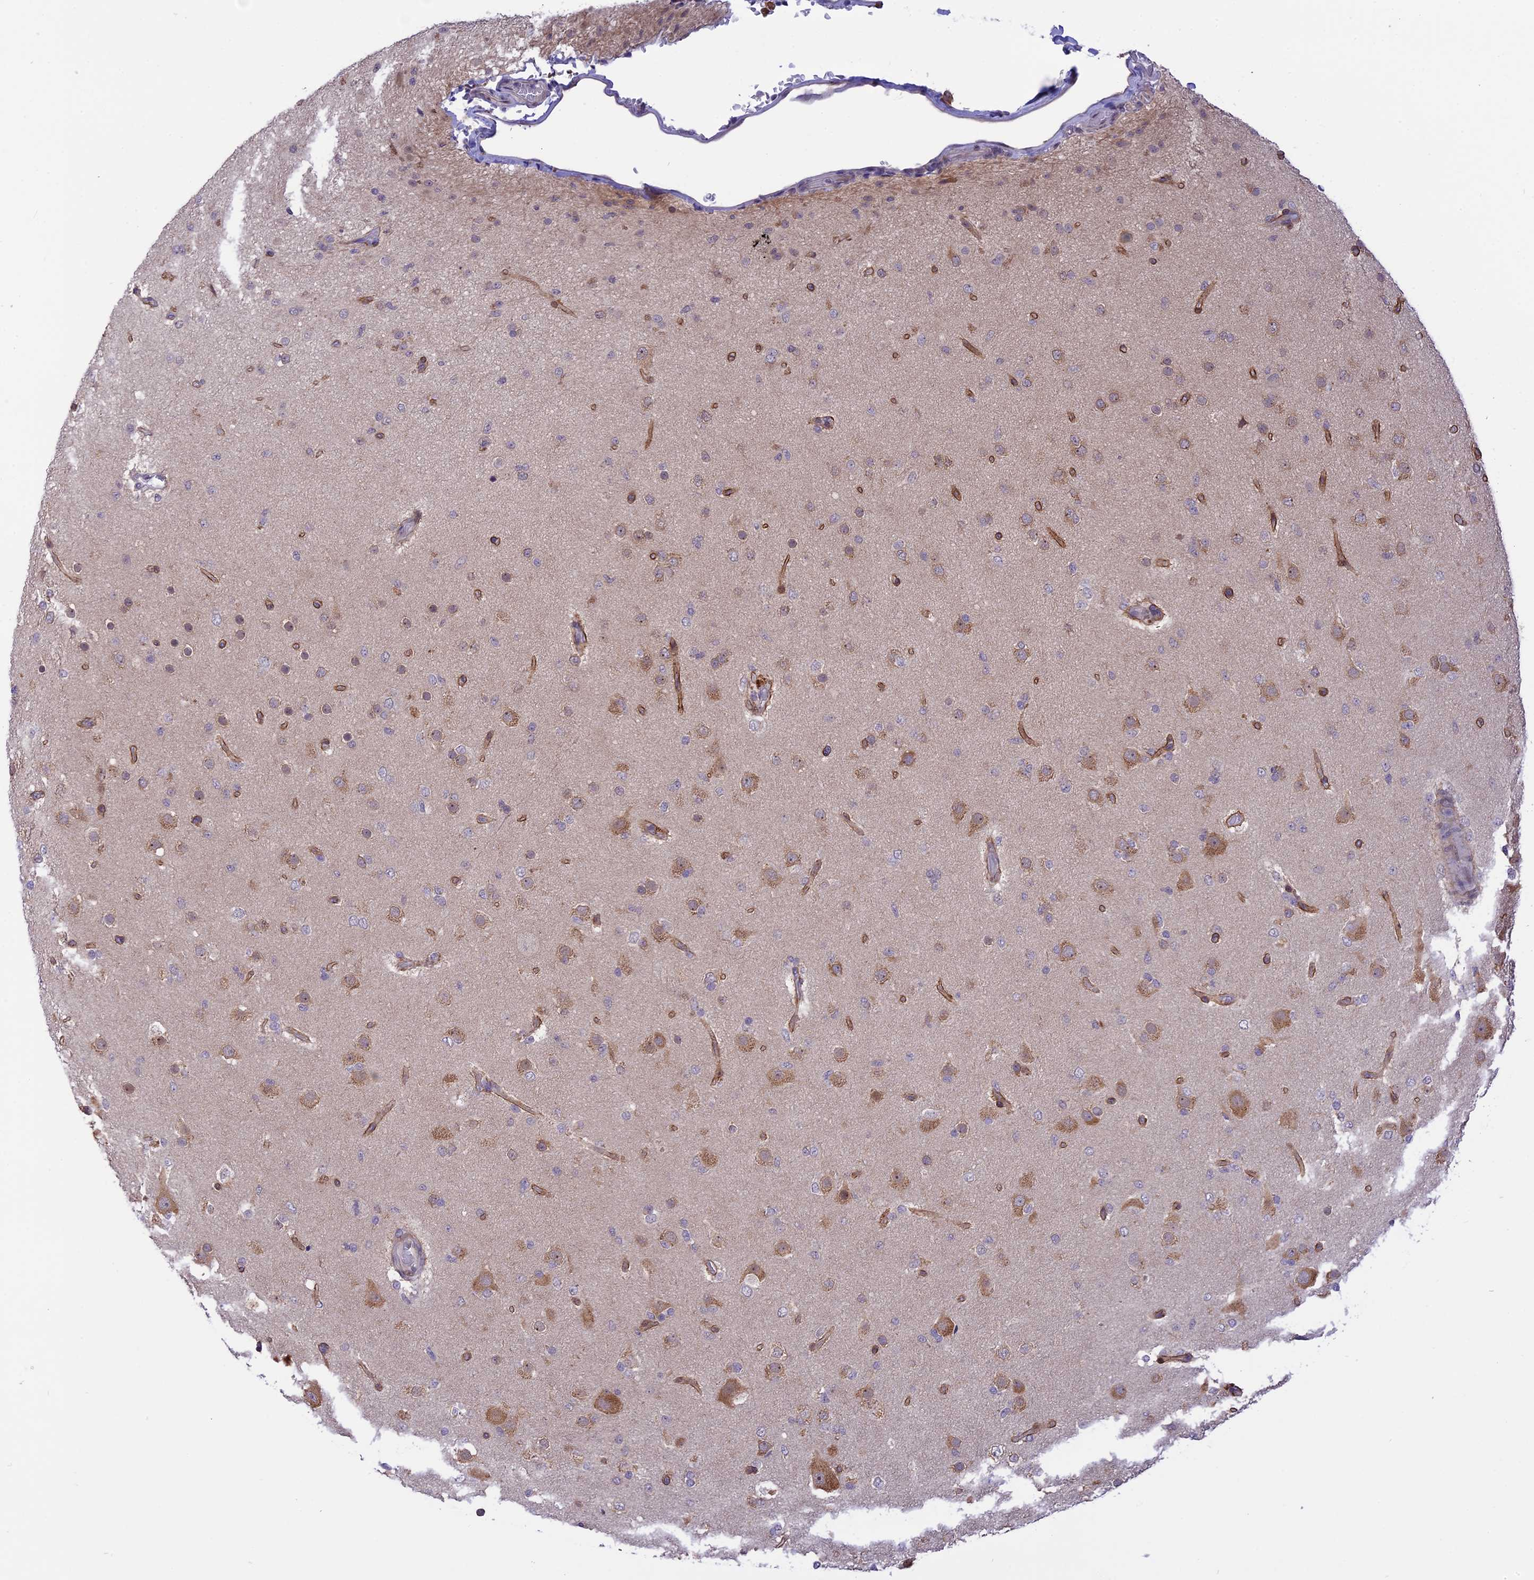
{"staining": {"intensity": "weak", "quantity": "25%-75%", "location": "cytoplasmic/membranous"}, "tissue": "glioma", "cell_type": "Tumor cells", "image_type": "cancer", "snomed": [{"axis": "morphology", "description": "Glioma, malignant, Low grade"}, {"axis": "topography", "description": "Brain"}], "caption": "Human malignant glioma (low-grade) stained with a protein marker shows weak staining in tumor cells.", "gene": "ZNF837", "patient": {"sex": "male", "age": 65}}